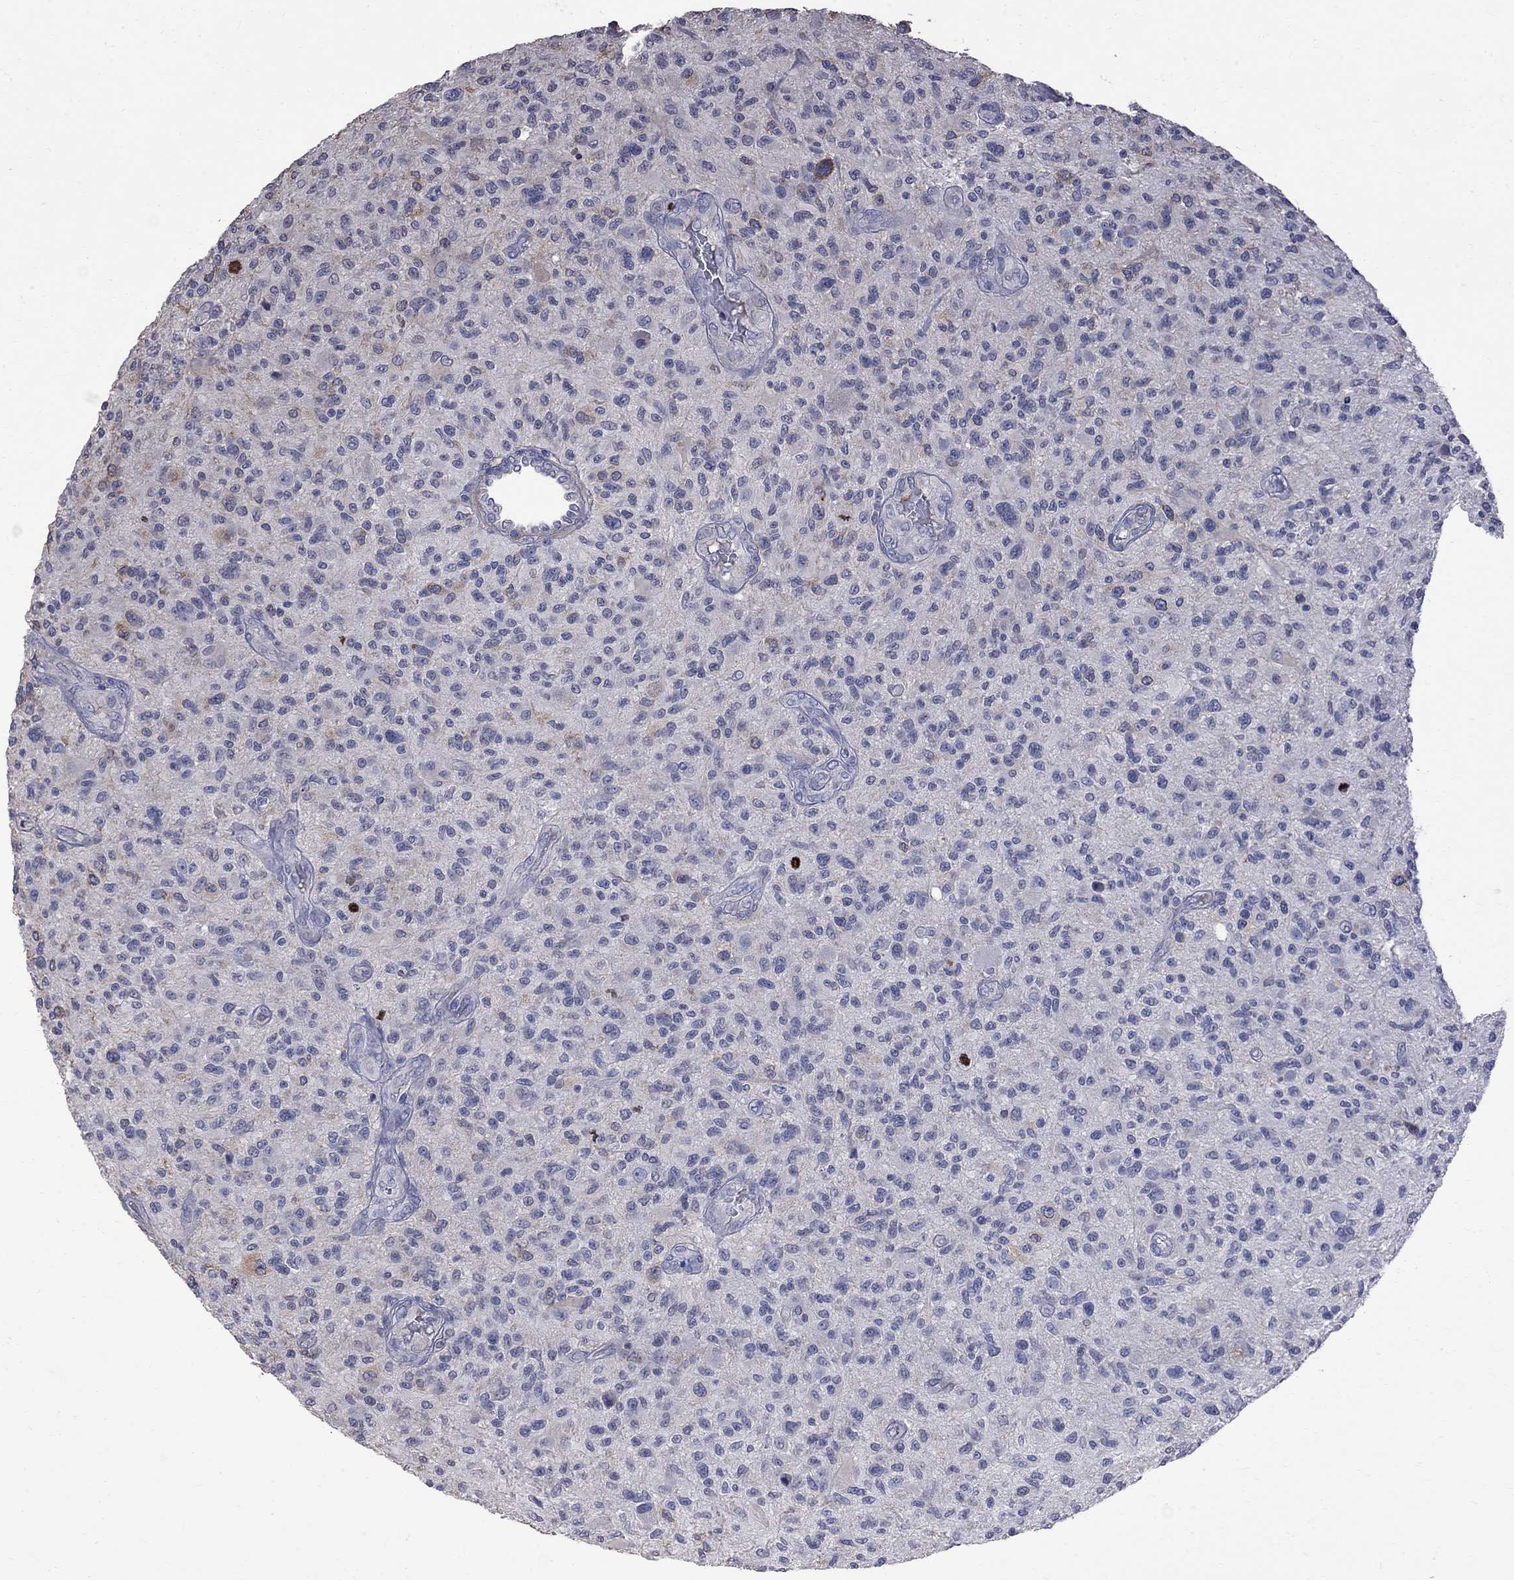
{"staining": {"intensity": "negative", "quantity": "none", "location": "none"}, "tissue": "glioma", "cell_type": "Tumor cells", "image_type": "cancer", "snomed": [{"axis": "morphology", "description": "Glioma, malignant, High grade"}, {"axis": "topography", "description": "Brain"}], "caption": "A high-resolution micrograph shows IHC staining of glioma, which demonstrates no significant positivity in tumor cells. (DAB IHC with hematoxylin counter stain).", "gene": "CKAP2", "patient": {"sex": "male", "age": 47}}